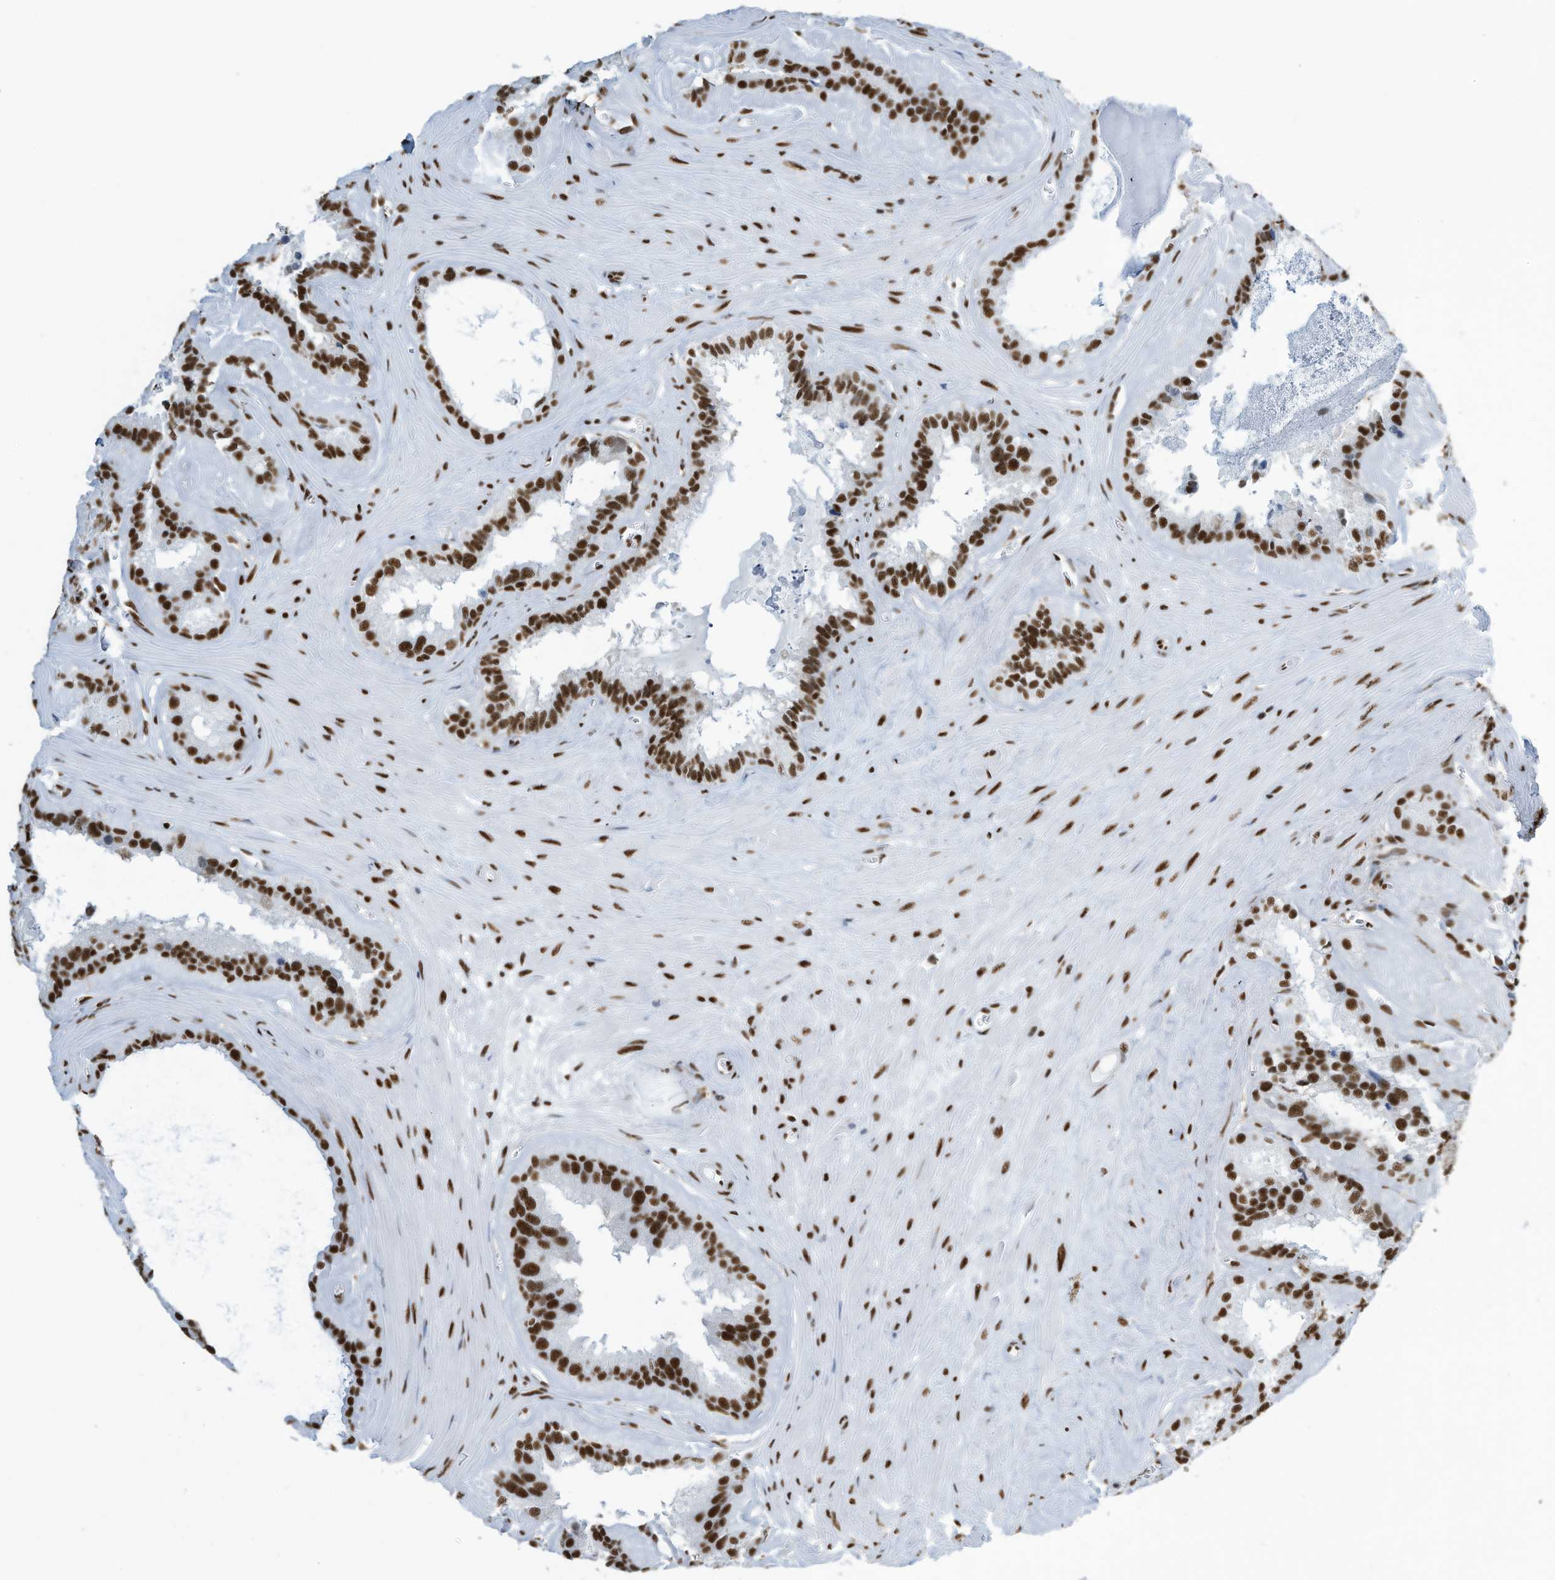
{"staining": {"intensity": "strong", "quantity": ">75%", "location": "nuclear"}, "tissue": "seminal vesicle", "cell_type": "Glandular cells", "image_type": "normal", "snomed": [{"axis": "morphology", "description": "Normal tissue, NOS"}, {"axis": "topography", "description": "Prostate"}, {"axis": "topography", "description": "Seminal veicle"}], "caption": "A histopathology image of seminal vesicle stained for a protein shows strong nuclear brown staining in glandular cells. Using DAB (3,3'-diaminobenzidine) (brown) and hematoxylin (blue) stains, captured at high magnification using brightfield microscopy.", "gene": "ENSG00000257390", "patient": {"sex": "male", "age": 59}}